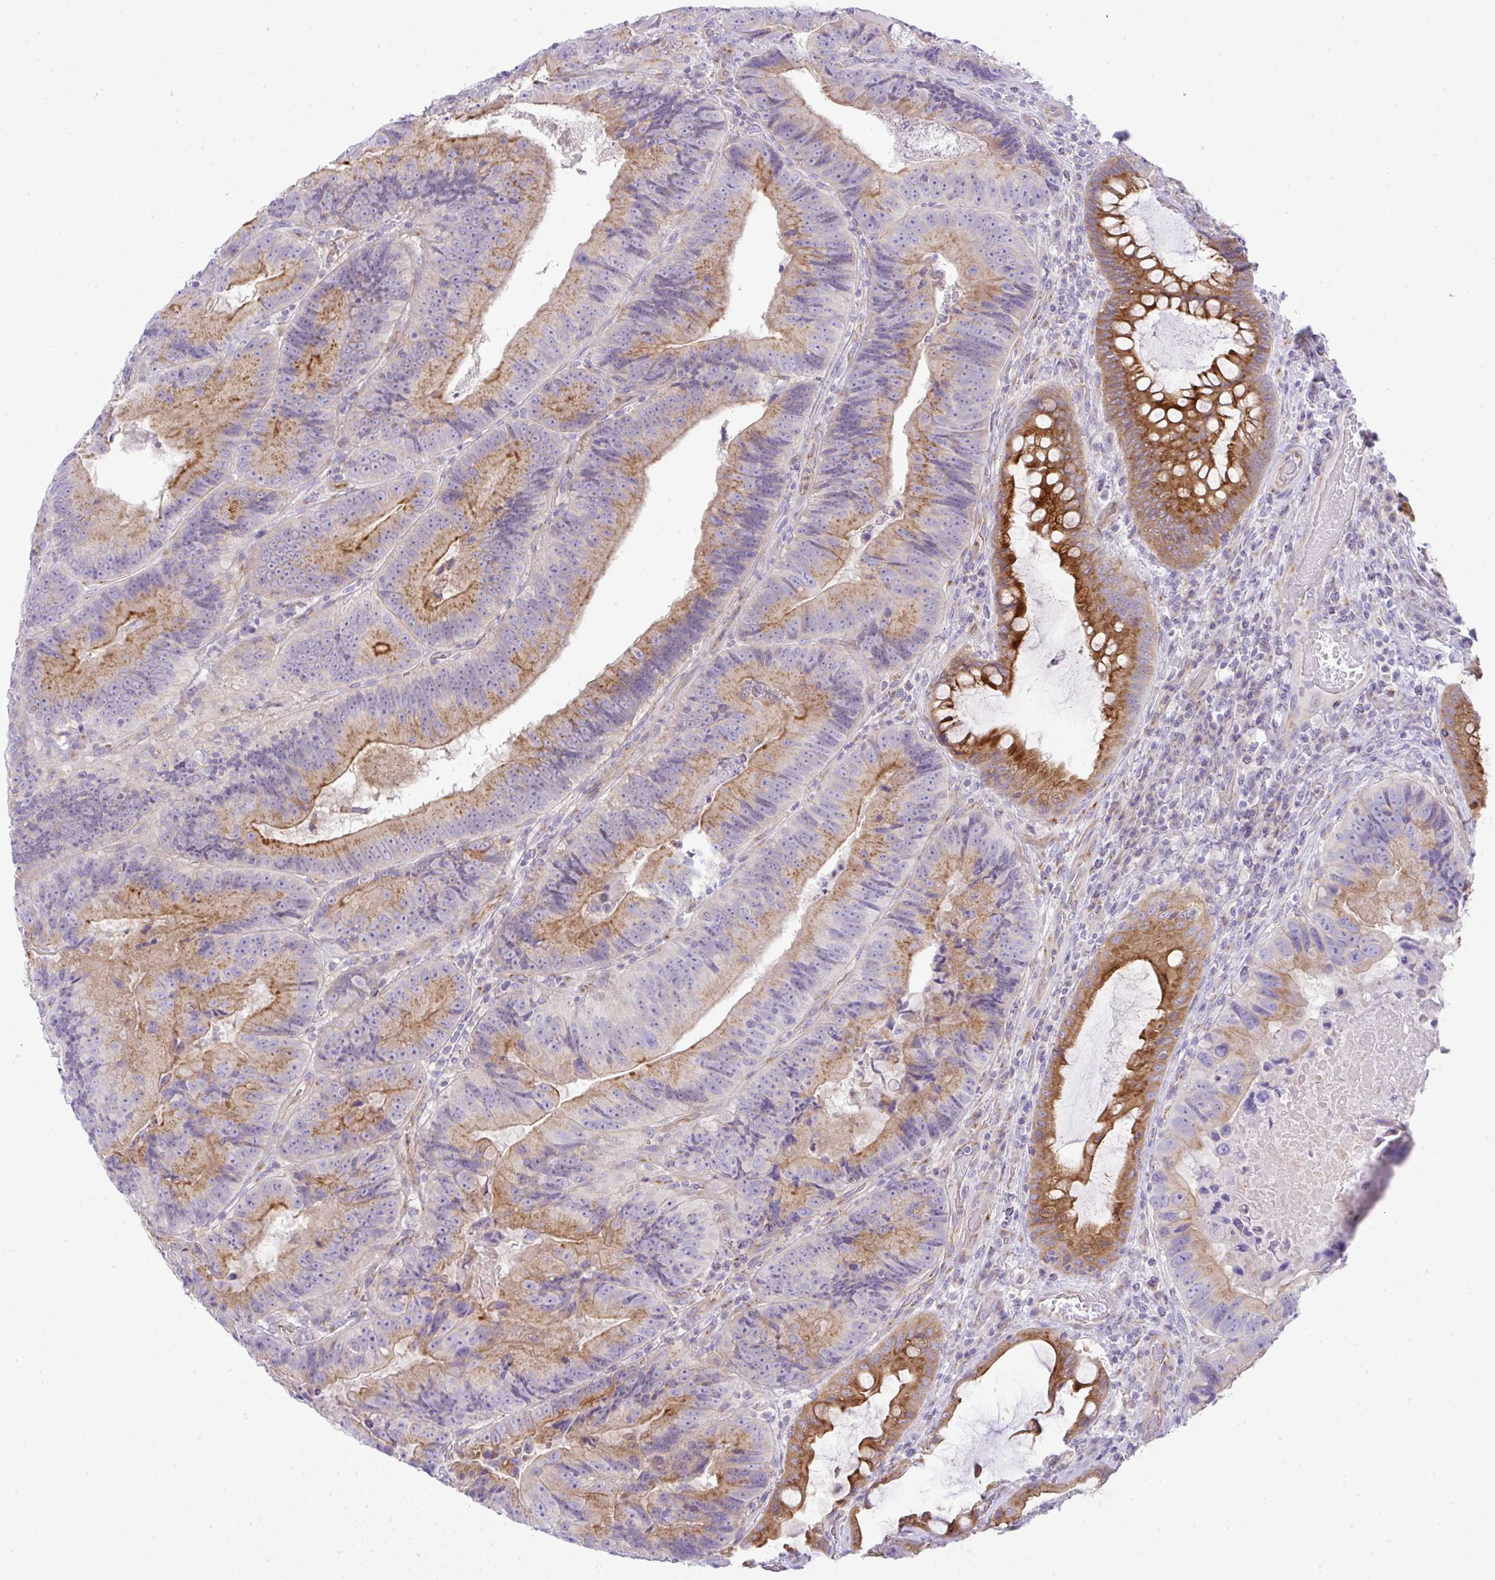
{"staining": {"intensity": "moderate", "quantity": "25%-75%", "location": "cytoplasmic/membranous"}, "tissue": "colorectal cancer", "cell_type": "Tumor cells", "image_type": "cancer", "snomed": [{"axis": "morphology", "description": "Adenocarcinoma, NOS"}, {"axis": "topography", "description": "Colon"}], "caption": "Colorectal adenocarcinoma tissue demonstrates moderate cytoplasmic/membranous expression in about 25%-75% of tumor cells, visualized by immunohistochemistry.", "gene": "FAM177A1", "patient": {"sex": "female", "age": 86}}